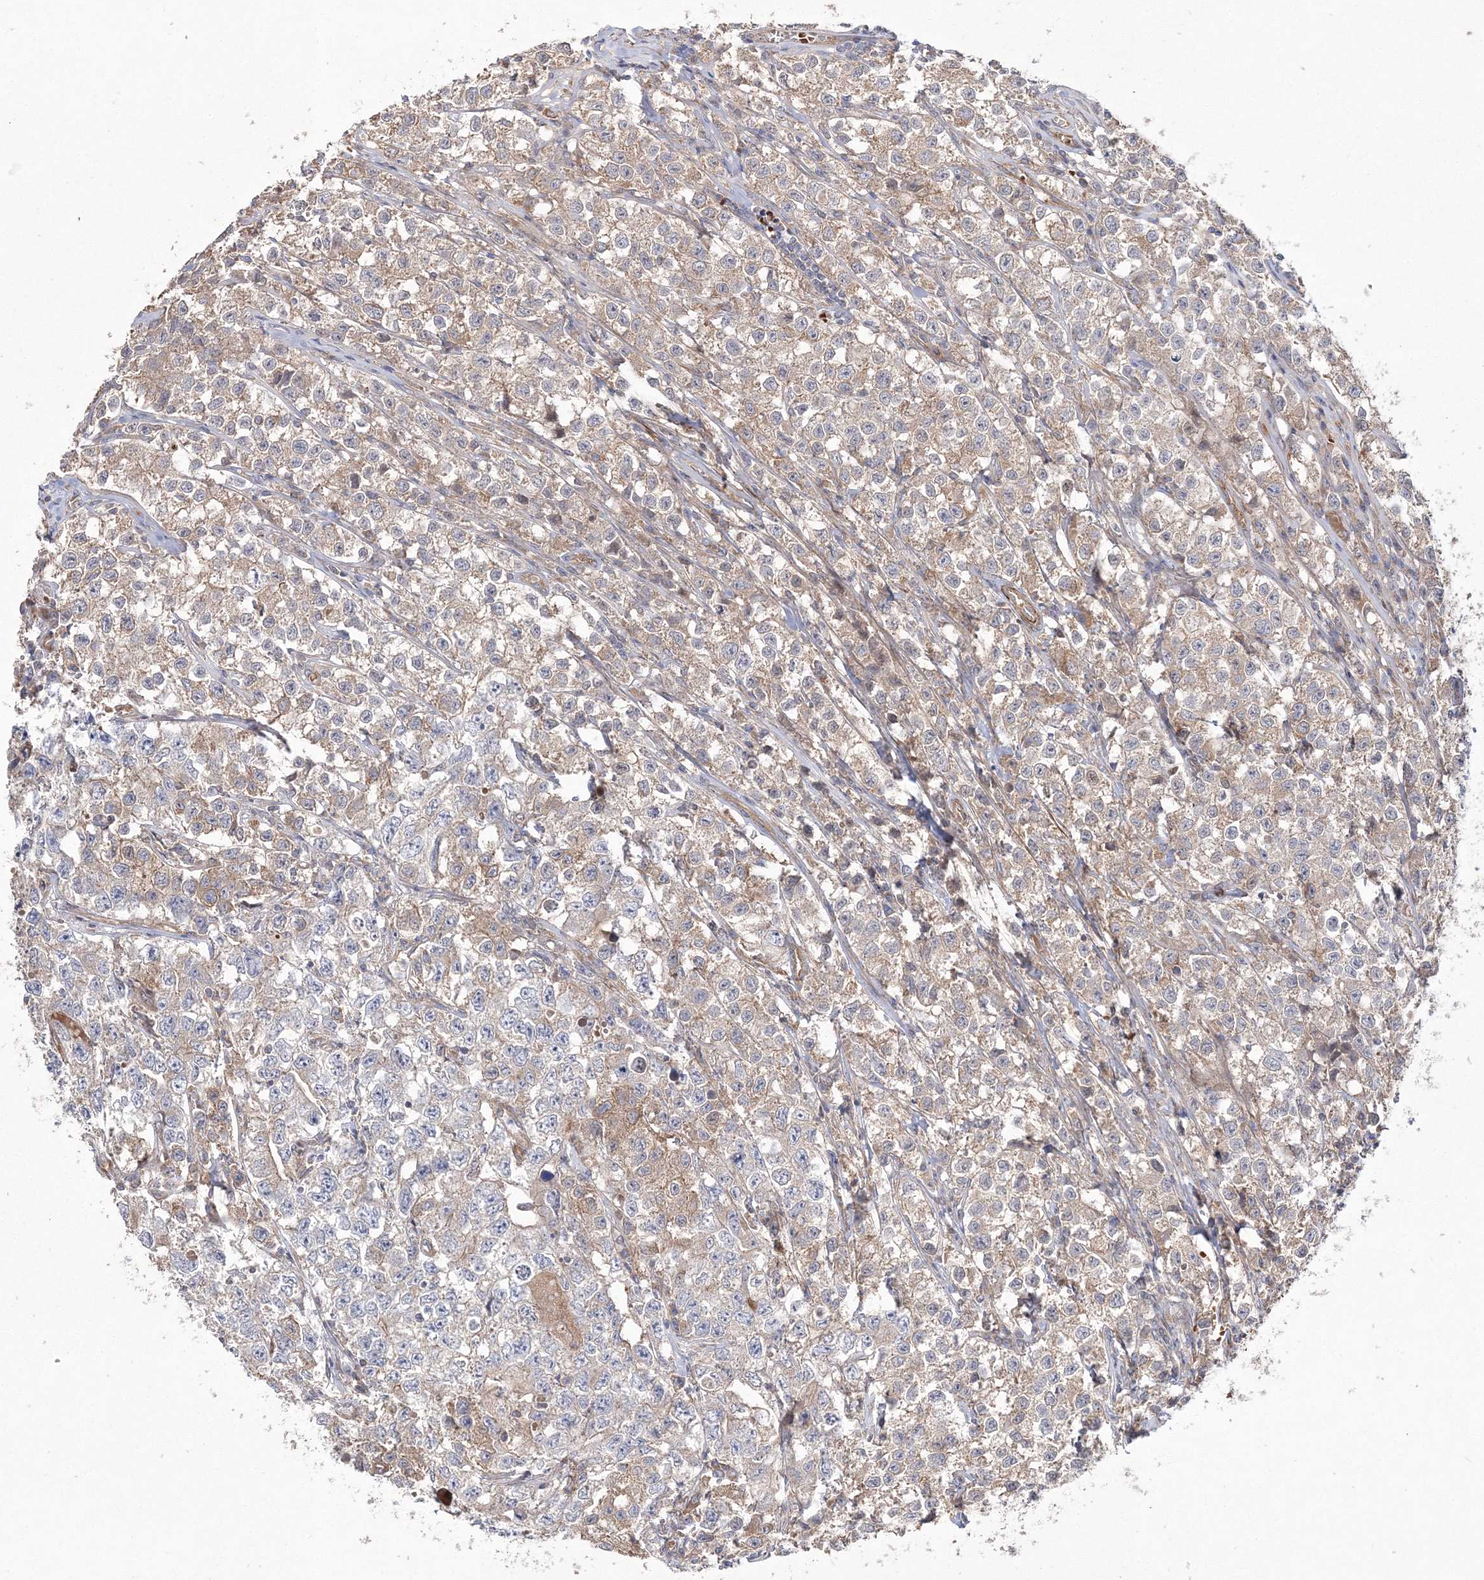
{"staining": {"intensity": "weak", "quantity": "25%-75%", "location": "cytoplasmic/membranous"}, "tissue": "testis cancer", "cell_type": "Tumor cells", "image_type": "cancer", "snomed": [{"axis": "morphology", "description": "Seminoma, NOS"}, {"axis": "morphology", "description": "Carcinoma, Embryonal, NOS"}, {"axis": "topography", "description": "Testis"}], "caption": "Immunohistochemical staining of human testis cancer shows low levels of weak cytoplasmic/membranous protein positivity in about 25%-75% of tumor cells.", "gene": "ZSWIM6", "patient": {"sex": "male", "age": 43}}